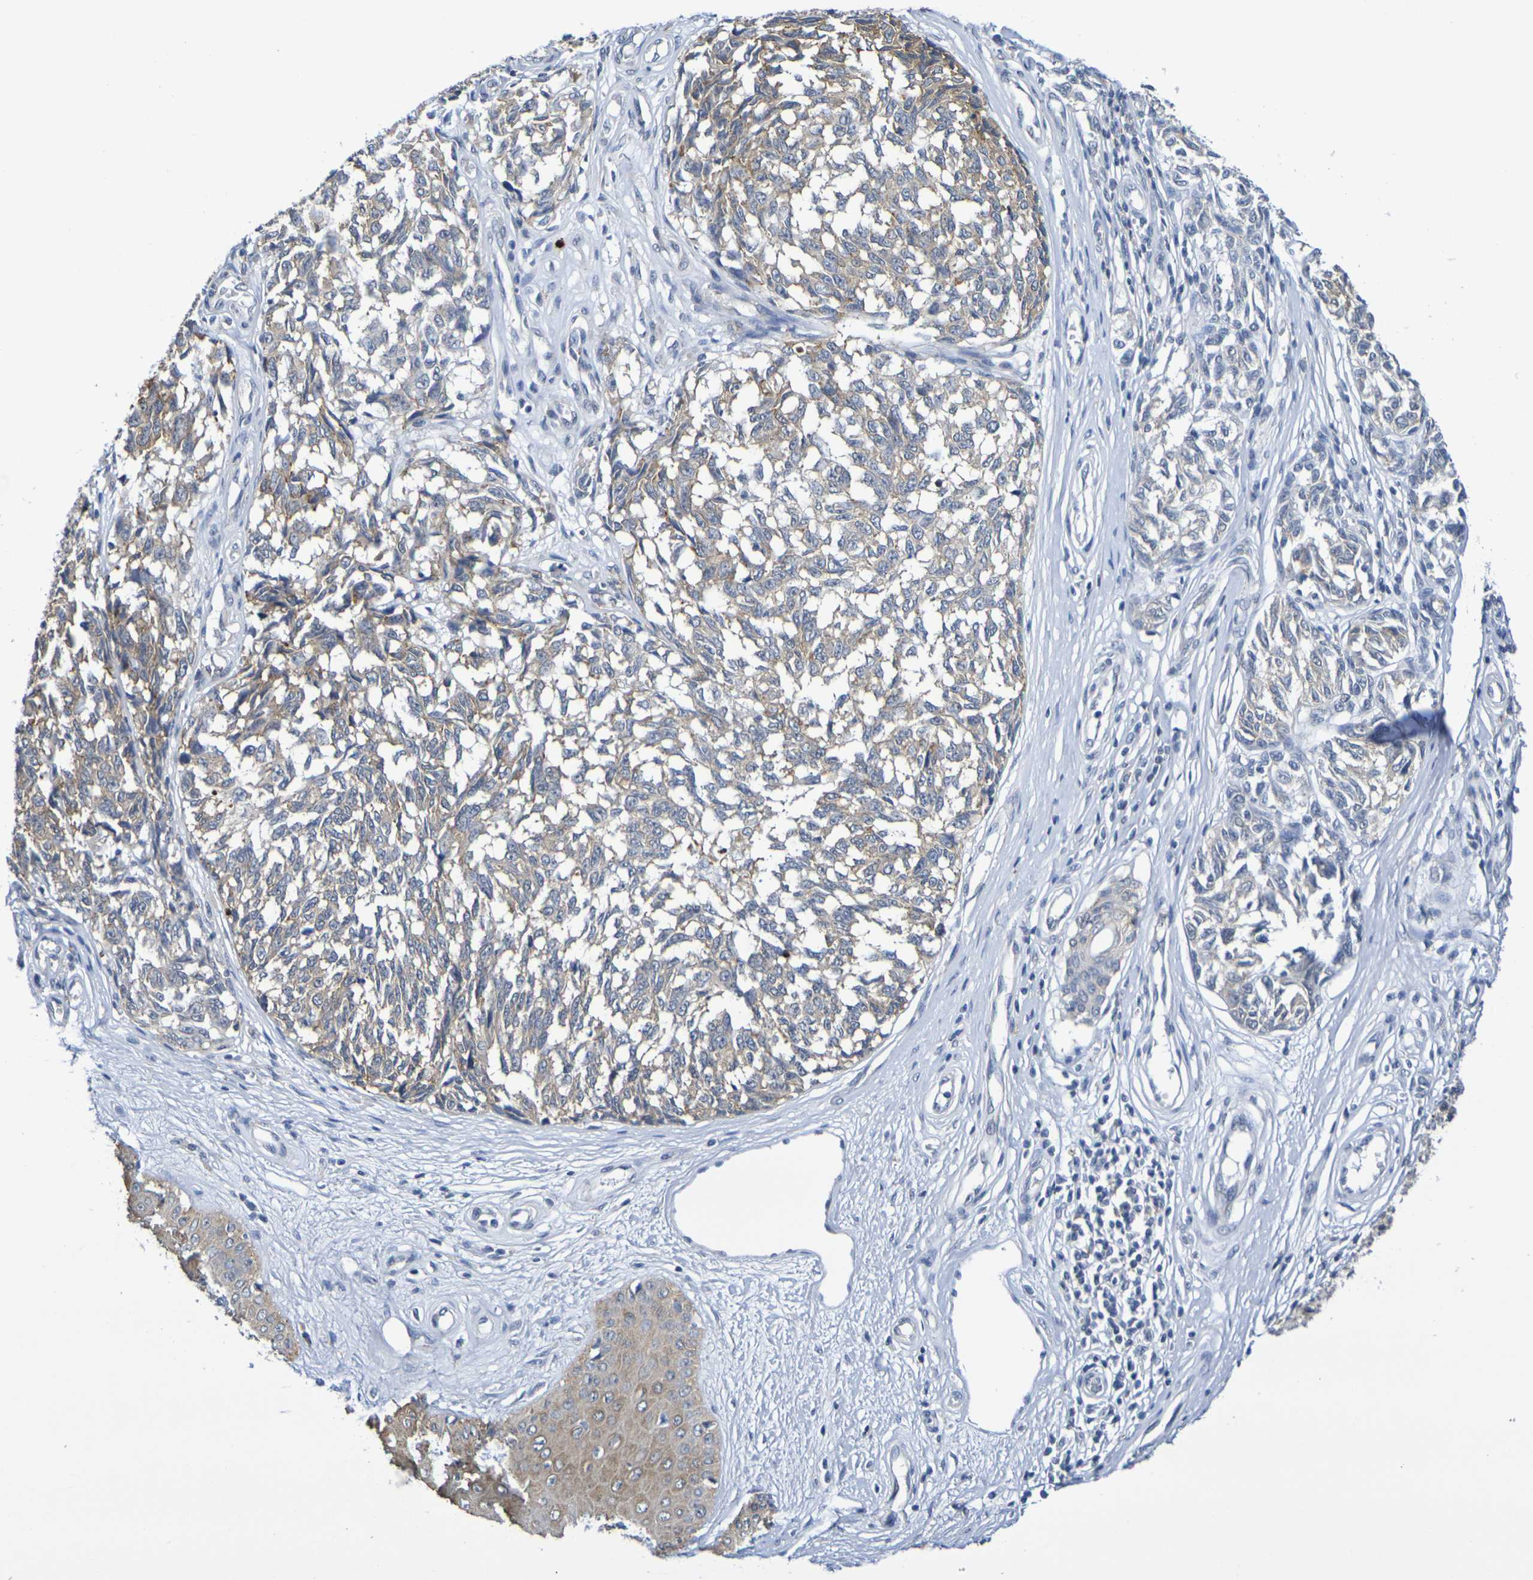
{"staining": {"intensity": "moderate", "quantity": ">75%", "location": "cytoplasmic/membranous"}, "tissue": "melanoma", "cell_type": "Tumor cells", "image_type": "cancer", "snomed": [{"axis": "morphology", "description": "Malignant melanoma, NOS"}, {"axis": "topography", "description": "Skin"}], "caption": "The micrograph demonstrates staining of malignant melanoma, revealing moderate cytoplasmic/membranous protein positivity (brown color) within tumor cells. The protein is shown in brown color, while the nuclei are stained blue.", "gene": "CHRNB1", "patient": {"sex": "female", "age": 64}}